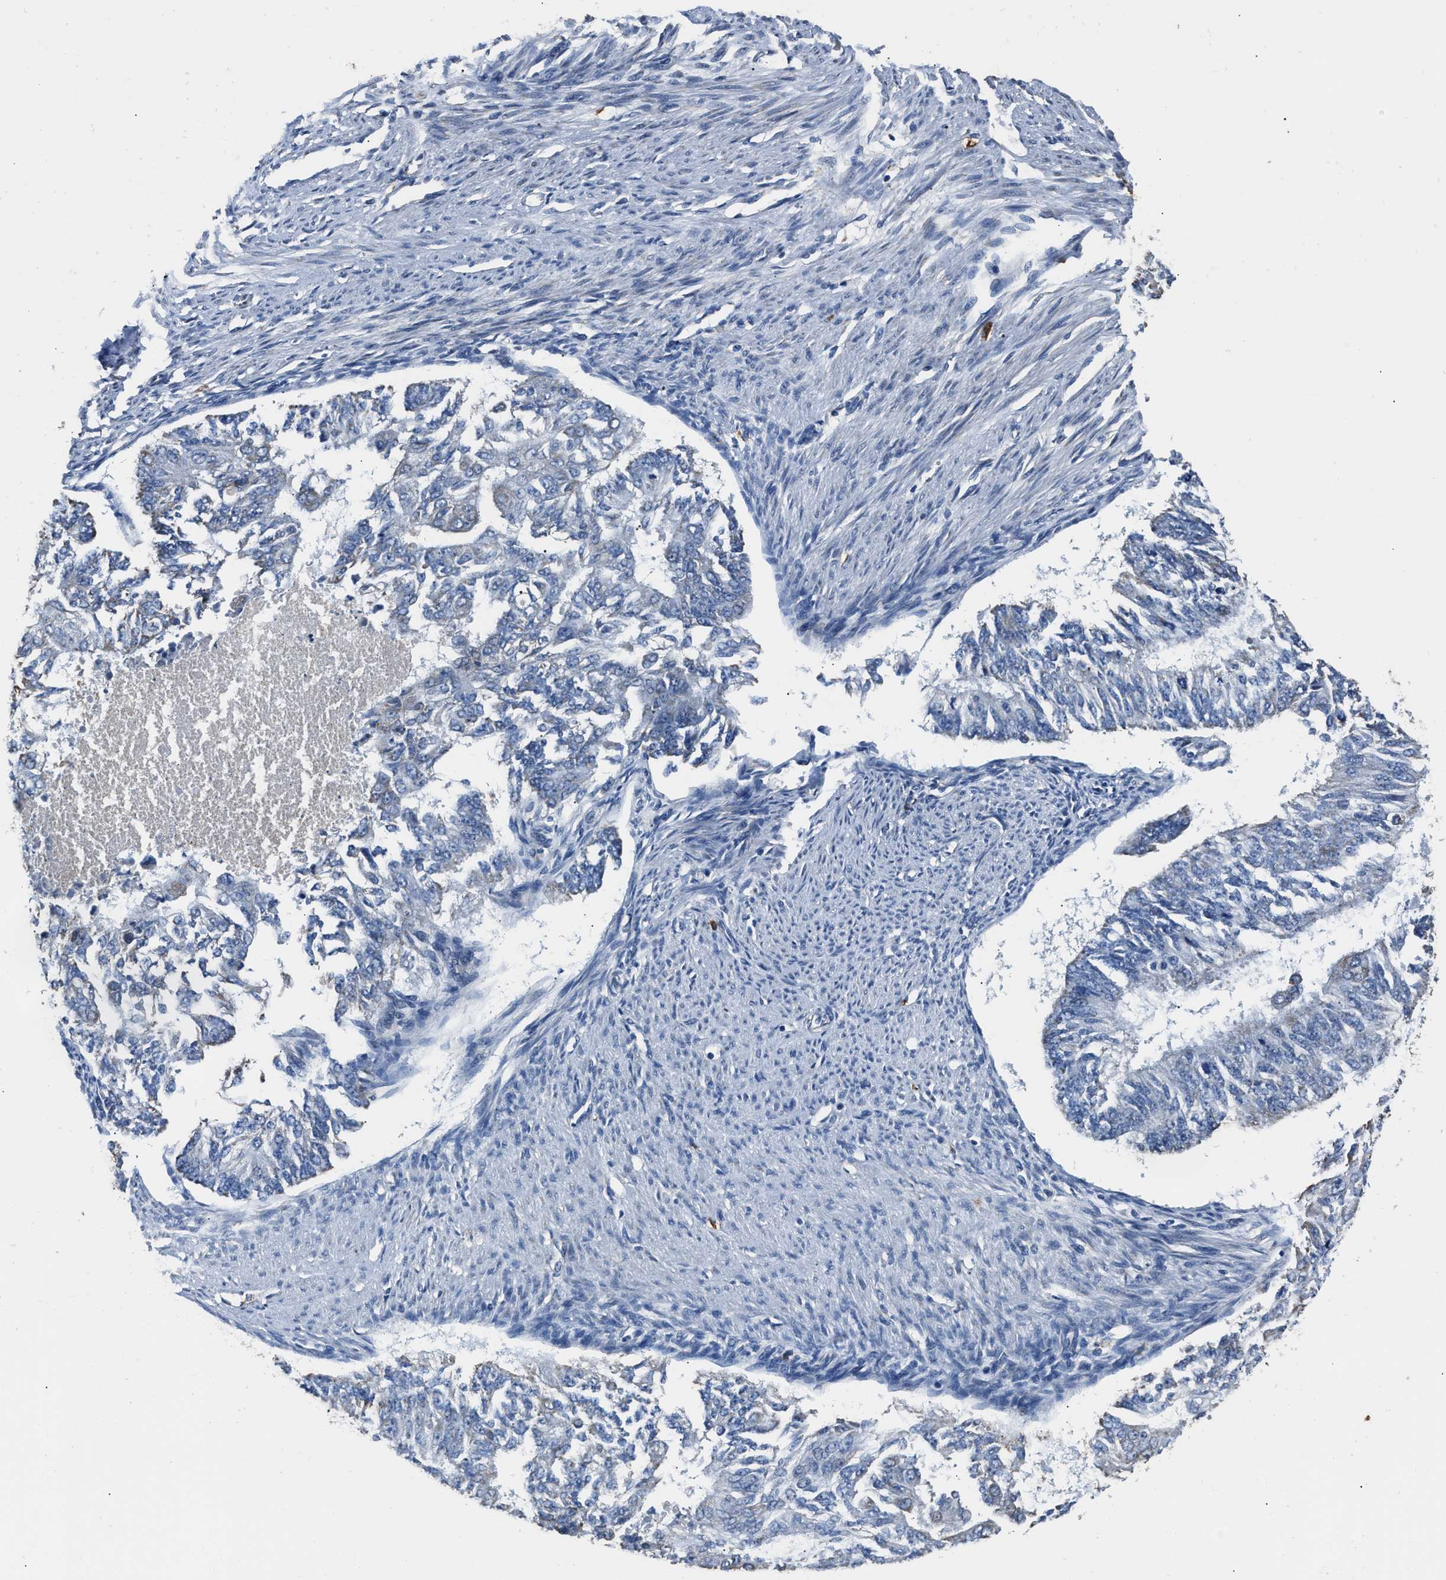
{"staining": {"intensity": "negative", "quantity": "none", "location": "none"}, "tissue": "endometrial cancer", "cell_type": "Tumor cells", "image_type": "cancer", "snomed": [{"axis": "morphology", "description": "Adenocarcinoma, NOS"}, {"axis": "topography", "description": "Endometrium"}], "caption": "Protein analysis of endometrial cancer (adenocarcinoma) reveals no significant expression in tumor cells. (Stains: DAB IHC with hematoxylin counter stain, Microscopy: brightfield microscopy at high magnification).", "gene": "NSUN5", "patient": {"sex": "female", "age": 32}}